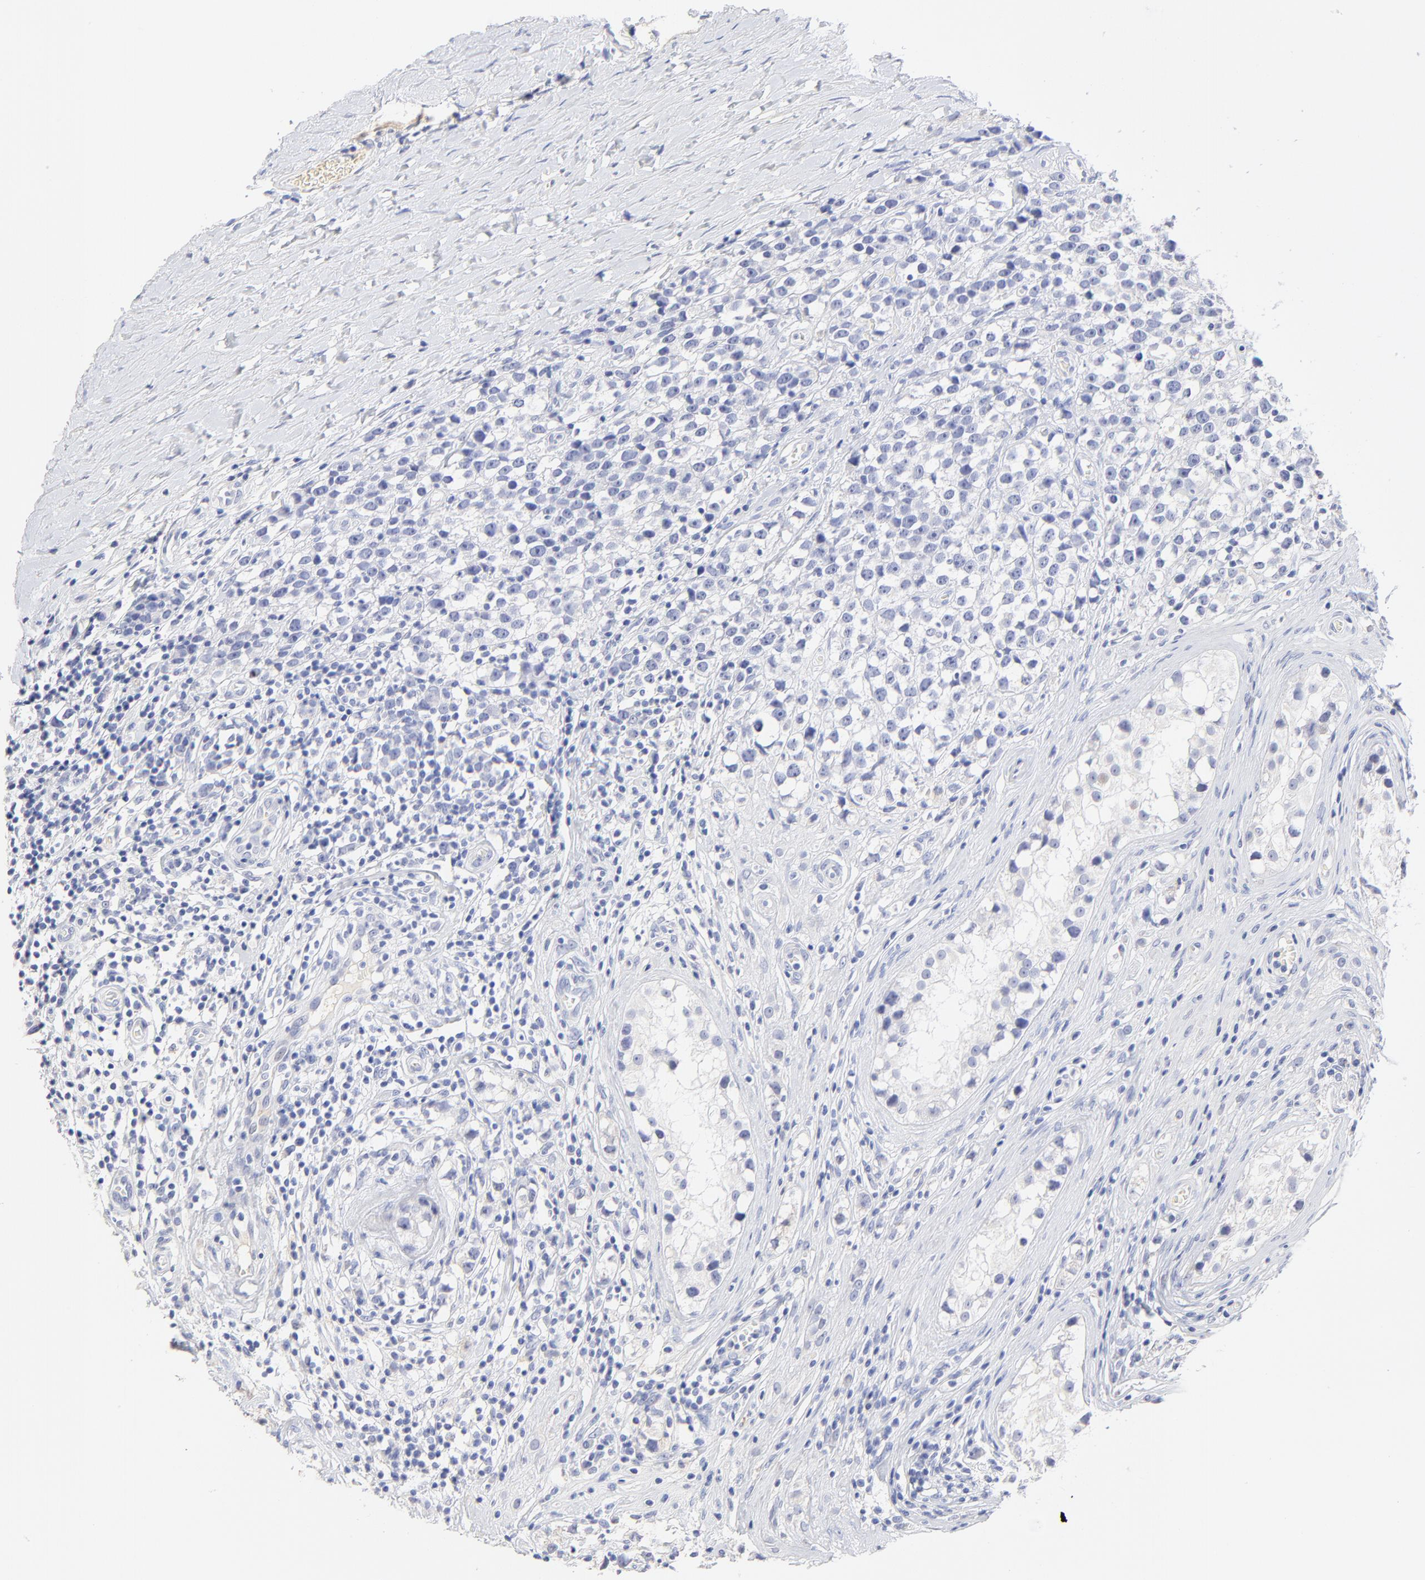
{"staining": {"intensity": "negative", "quantity": "none", "location": "none"}, "tissue": "testis cancer", "cell_type": "Tumor cells", "image_type": "cancer", "snomed": [{"axis": "morphology", "description": "Seminoma, NOS"}, {"axis": "topography", "description": "Testis"}], "caption": "Immunohistochemistry of human testis cancer reveals no positivity in tumor cells.", "gene": "SULT4A1", "patient": {"sex": "male", "age": 25}}